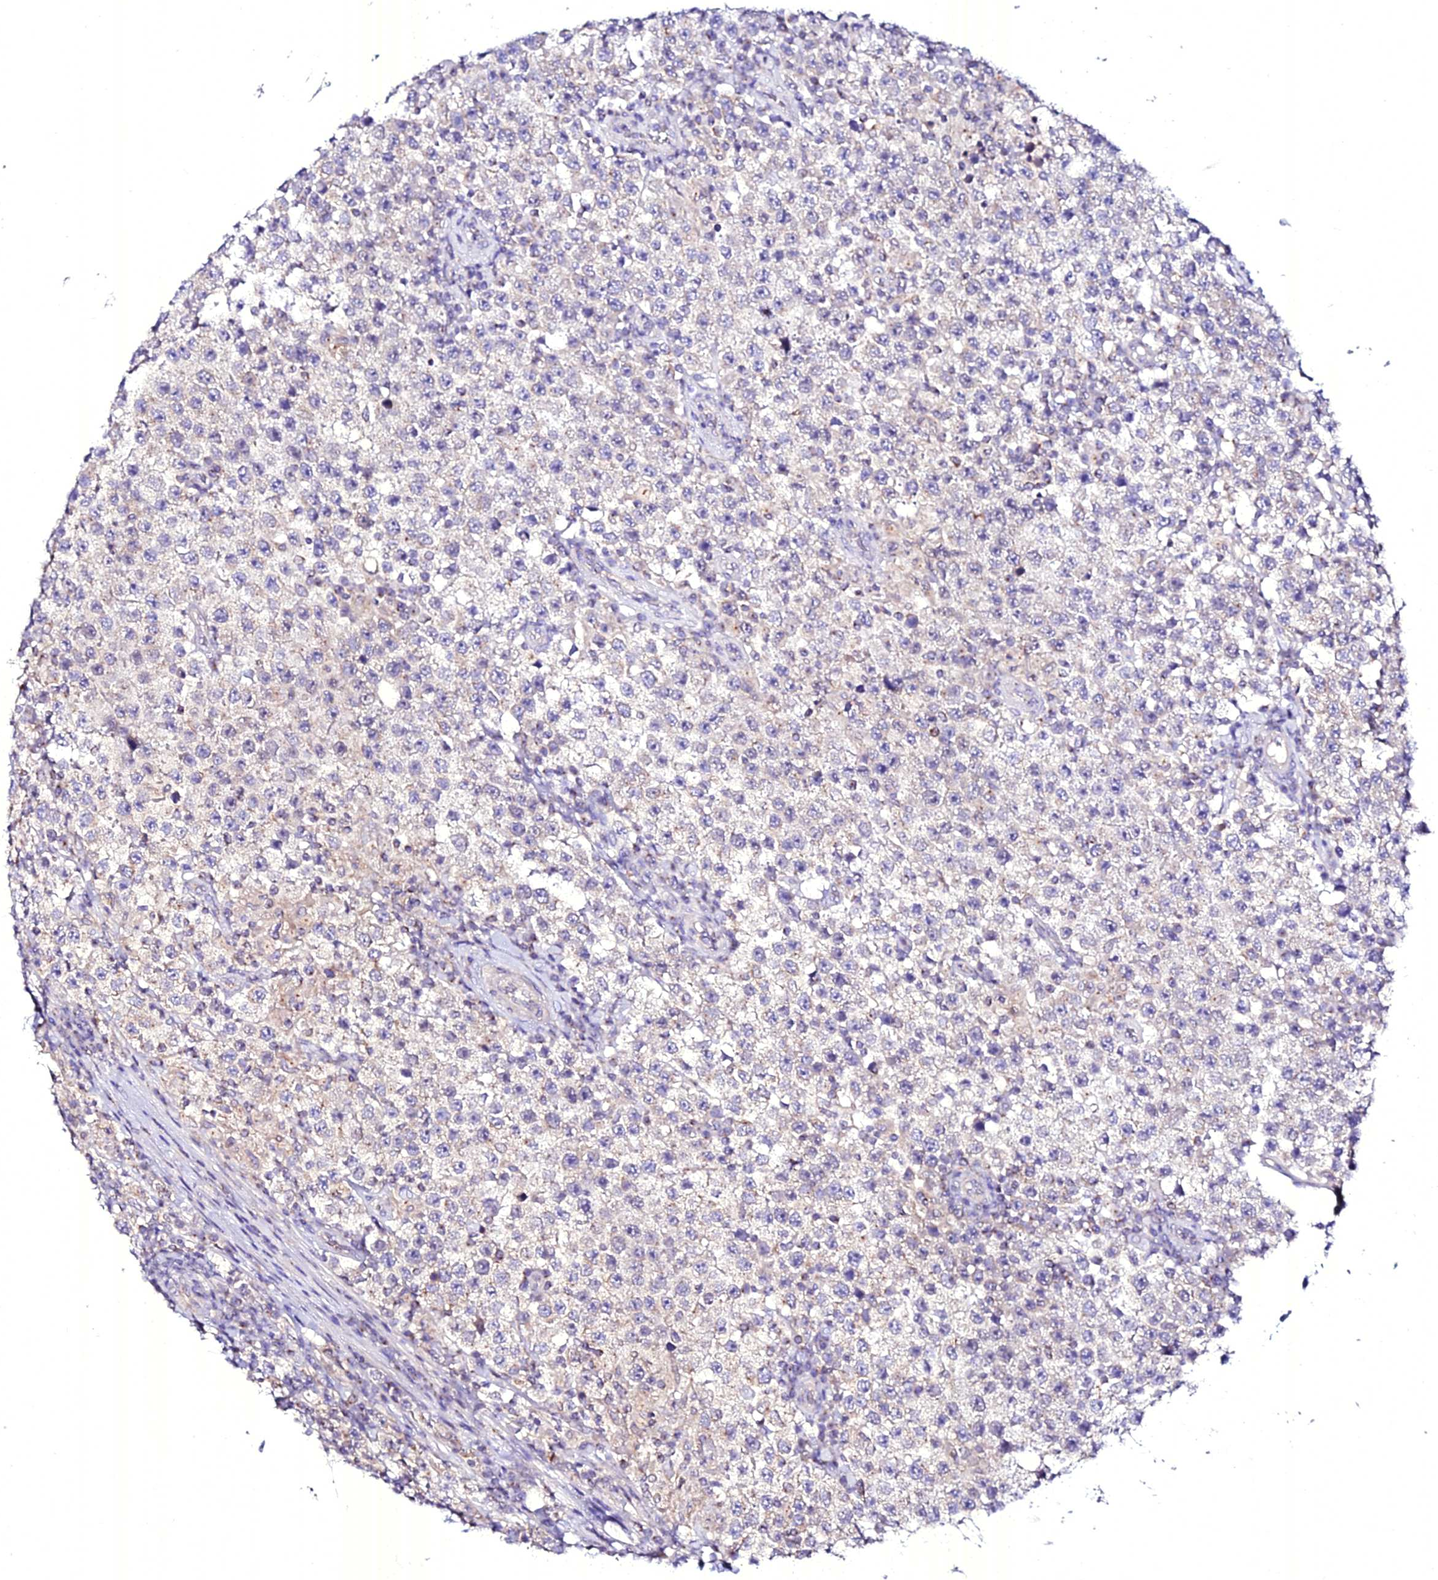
{"staining": {"intensity": "negative", "quantity": "none", "location": "none"}, "tissue": "testis cancer", "cell_type": "Tumor cells", "image_type": "cancer", "snomed": [{"axis": "morphology", "description": "Normal tissue, NOS"}, {"axis": "morphology", "description": "Urothelial carcinoma, High grade"}, {"axis": "morphology", "description": "Seminoma, NOS"}, {"axis": "morphology", "description": "Carcinoma, Embryonal, NOS"}, {"axis": "topography", "description": "Urinary bladder"}, {"axis": "topography", "description": "Testis"}], "caption": "Histopathology image shows no significant protein positivity in tumor cells of testis urothelial carcinoma (high-grade).", "gene": "ATG16L2", "patient": {"sex": "male", "age": 41}}